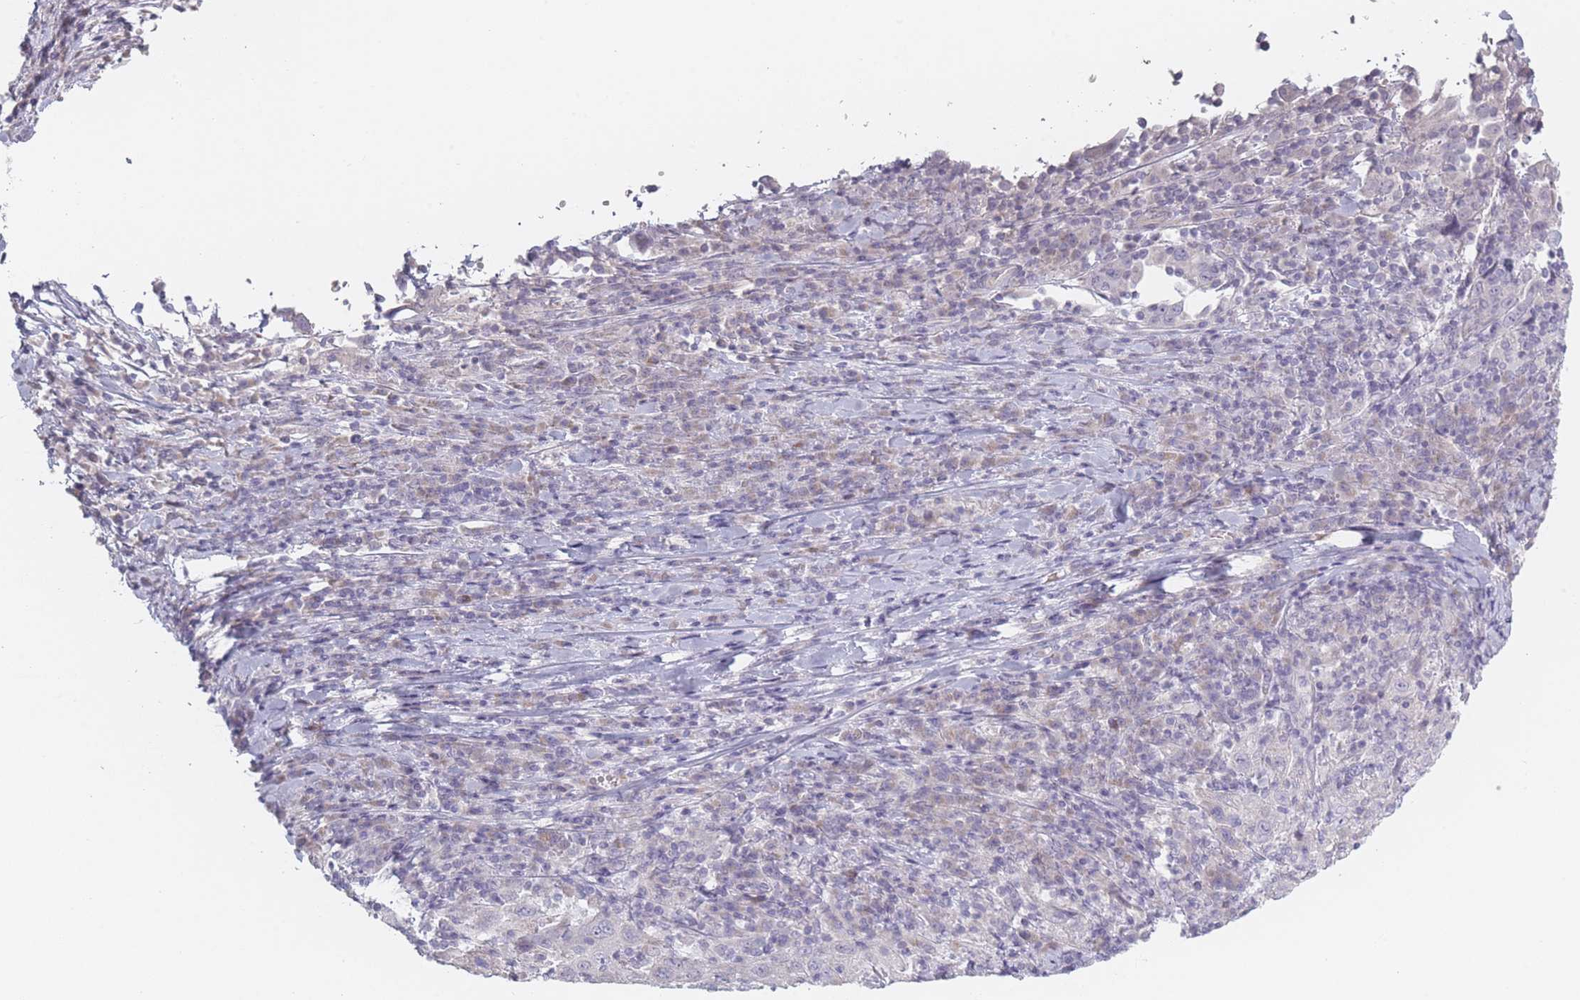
{"staining": {"intensity": "negative", "quantity": "none", "location": "none"}, "tissue": "cervical cancer", "cell_type": "Tumor cells", "image_type": "cancer", "snomed": [{"axis": "morphology", "description": "Squamous cell carcinoma, NOS"}, {"axis": "topography", "description": "Cervix"}], "caption": "An image of human cervical cancer is negative for staining in tumor cells.", "gene": "RASL10B", "patient": {"sex": "female", "age": 46}}